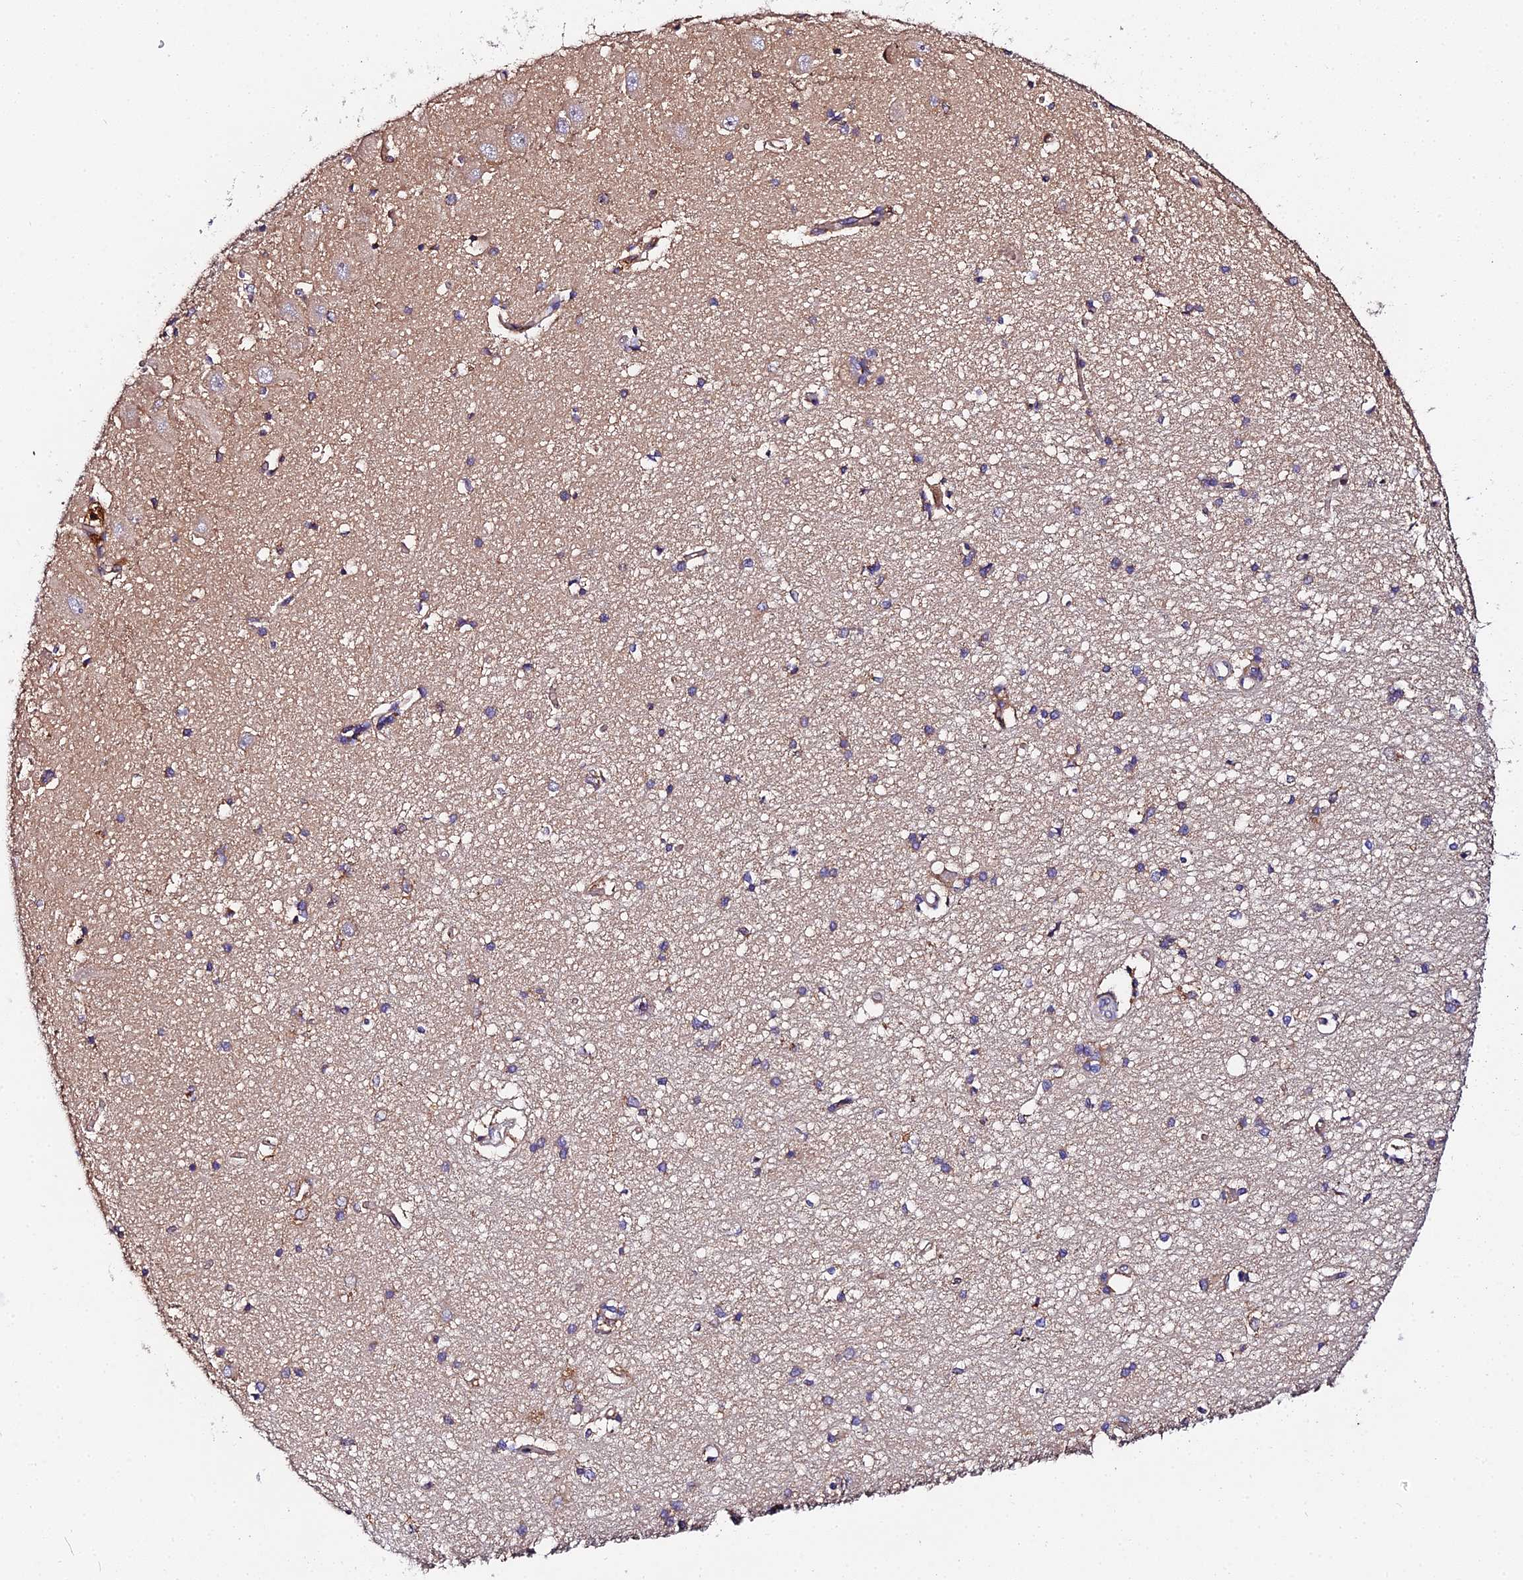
{"staining": {"intensity": "weak", "quantity": "25%-75%", "location": "cytoplasmic/membranous"}, "tissue": "hippocampus", "cell_type": "Glial cells", "image_type": "normal", "snomed": [{"axis": "morphology", "description": "Normal tissue, NOS"}, {"axis": "topography", "description": "Hippocampus"}], "caption": "Immunohistochemistry (IHC) image of normal hippocampus stained for a protein (brown), which shows low levels of weak cytoplasmic/membranous staining in approximately 25%-75% of glial cells.", "gene": "ZBED8", "patient": {"sex": "male", "age": 45}}